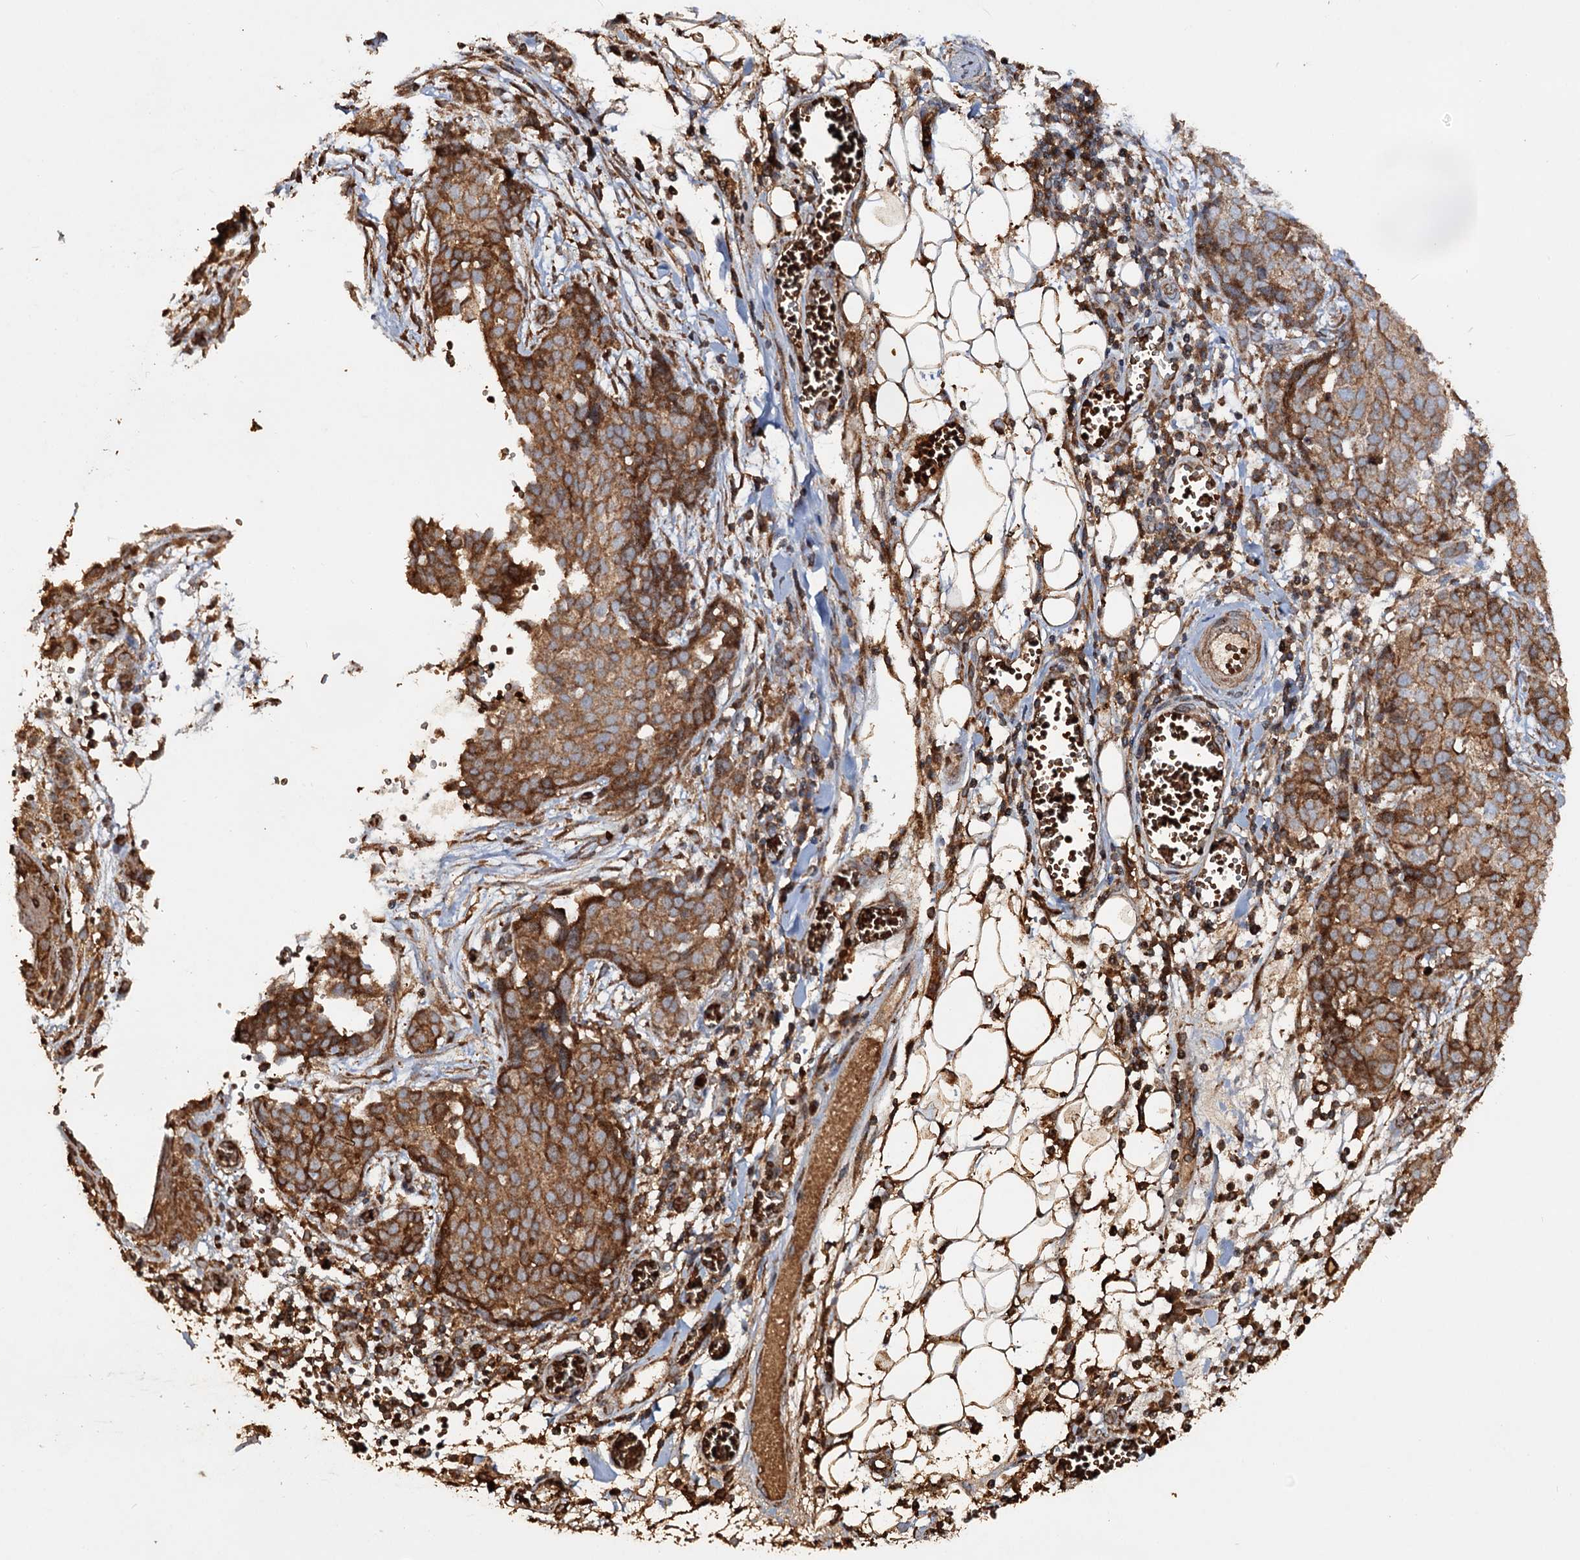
{"staining": {"intensity": "moderate", "quantity": ">75%", "location": "cytoplasmic/membranous"}, "tissue": "ovarian cancer", "cell_type": "Tumor cells", "image_type": "cancer", "snomed": [{"axis": "morphology", "description": "Cystadenocarcinoma, serous, NOS"}, {"axis": "topography", "description": "Soft tissue"}, {"axis": "topography", "description": "Ovary"}], "caption": "The histopathology image exhibits a brown stain indicating the presence of a protein in the cytoplasmic/membranous of tumor cells in ovarian cancer (serous cystadenocarcinoma).", "gene": "NOTCH2NLA", "patient": {"sex": "female", "age": 57}}